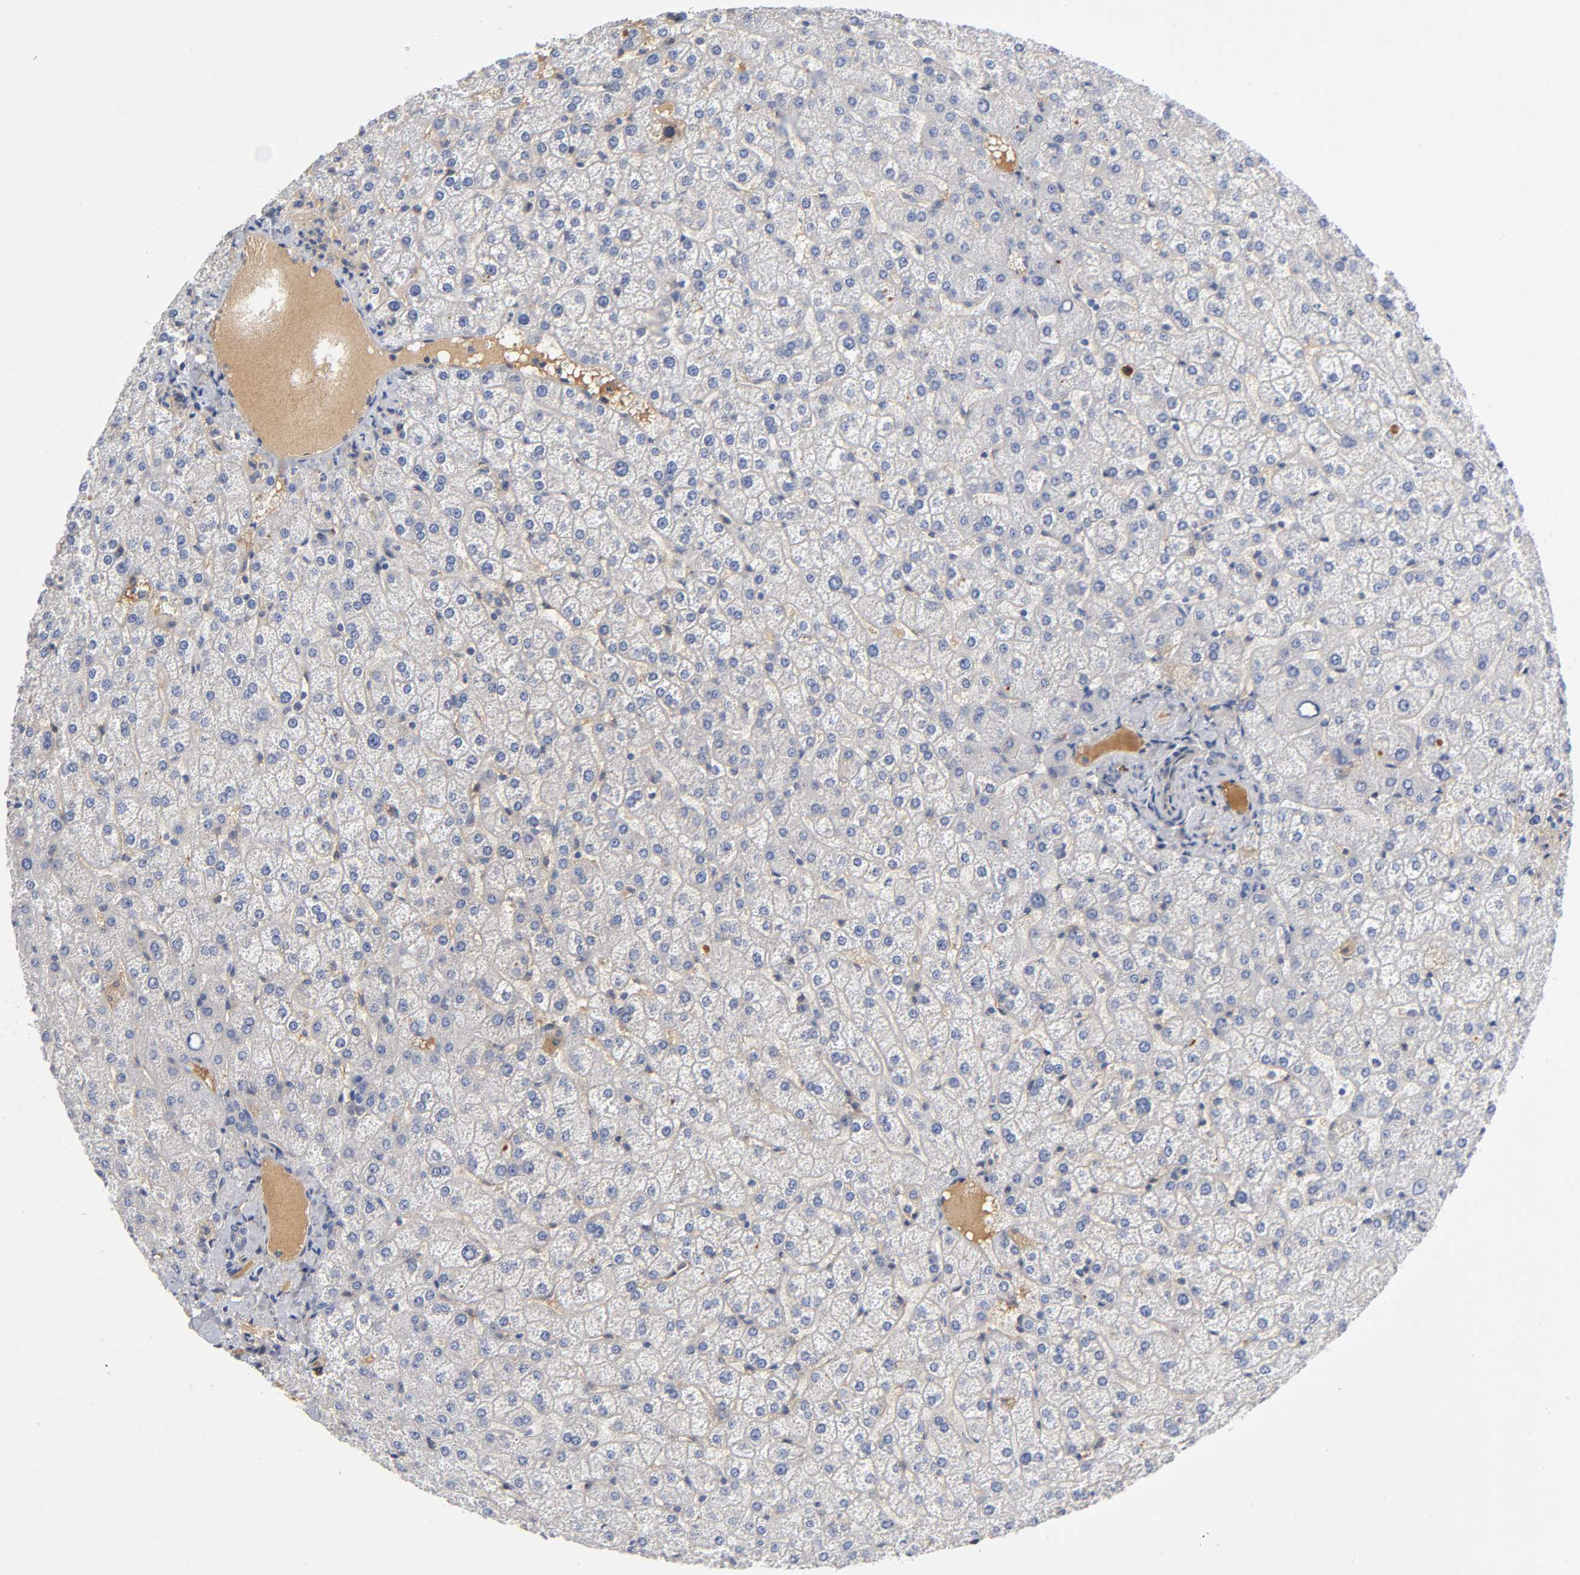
{"staining": {"intensity": "negative", "quantity": "none", "location": "none"}, "tissue": "liver", "cell_type": "Cholangiocytes", "image_type": "normal", "snomed": [{"axis": "morphology", "description": "Normal tissue, NOS"}, {"axis": "topography", "description": "Liver"}], "caption": "An image of human liver is negative for staining in cholangiocytes. (Stains: DAB (3,3'-diaminobenzidine) immunohistochemistry (IHC) with hematoxylin counter stain, Microscopy: brightfield microscopy at high magnification).", "gene": "NOVA1", "patient": {"sex": "female", "age": 32}}